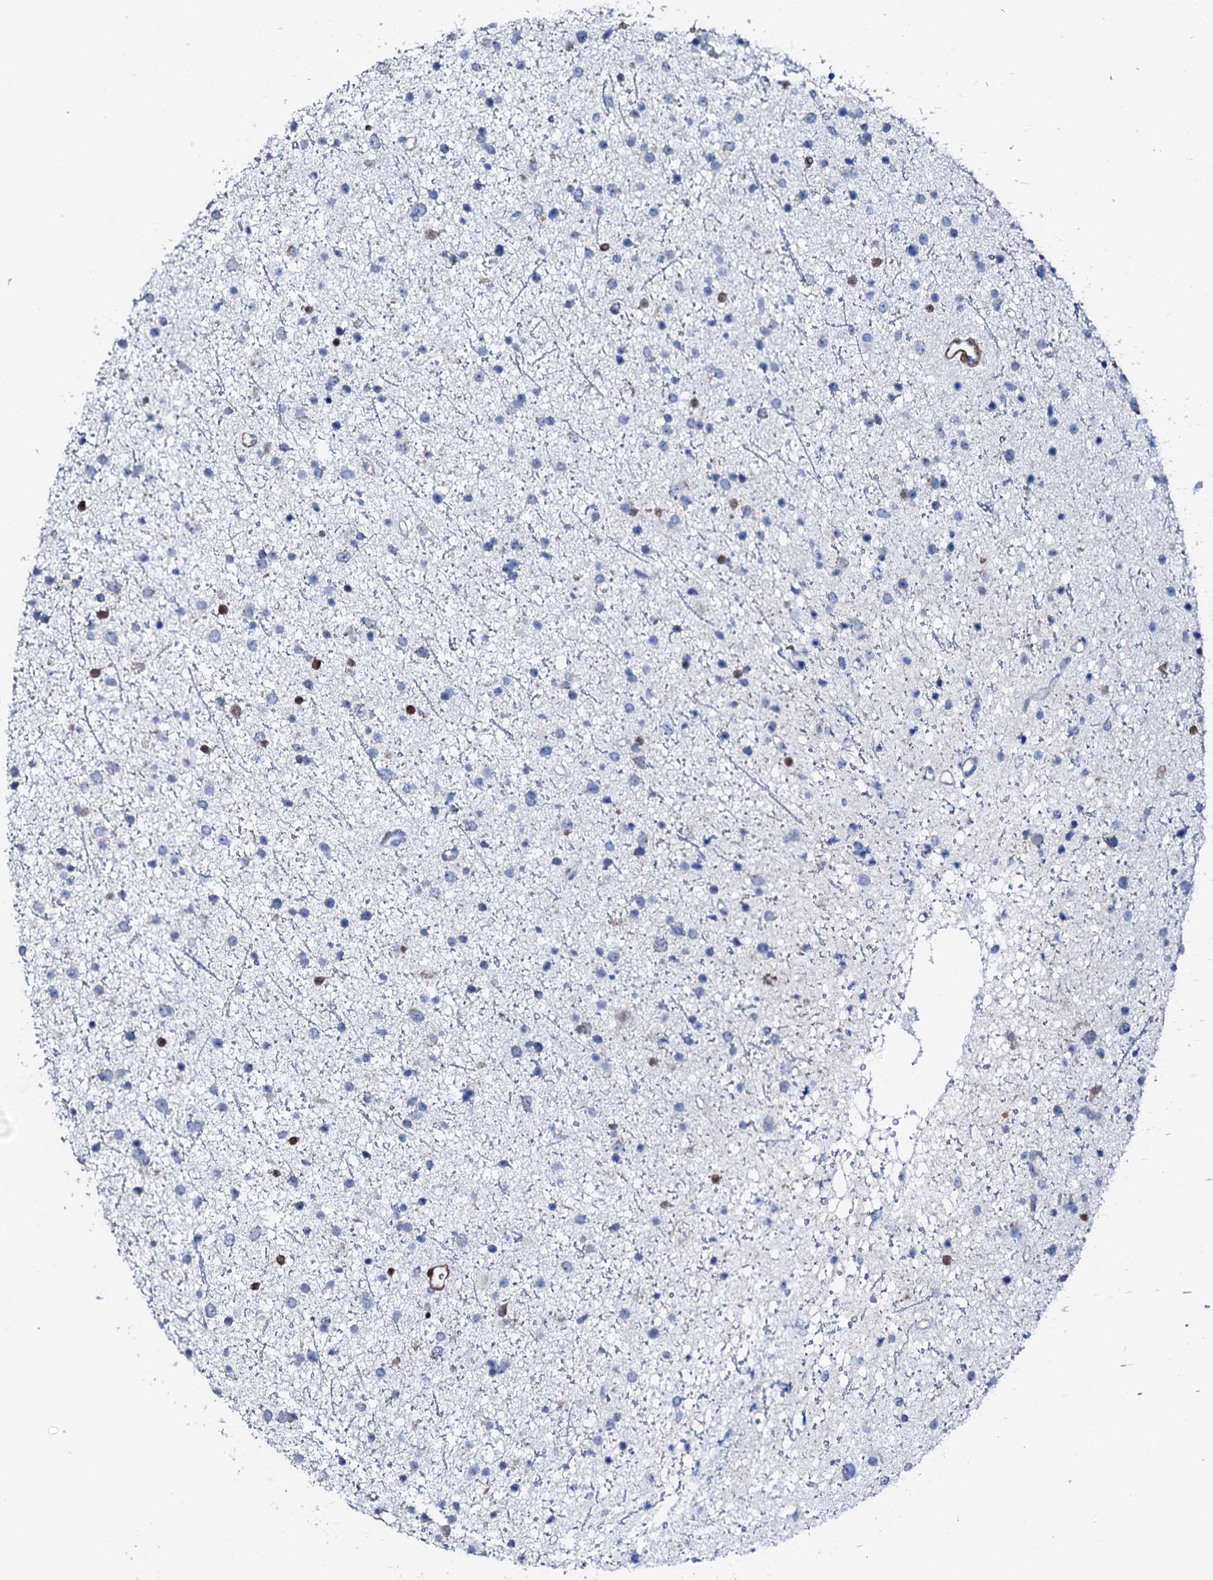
{"staining": {"intensity": "negative", "quantity": "none", "location": "none"}, "tissue": "glioma", "cell_type": "Tumor cells", "image_type": "cancer", "snomed": [{"axis": "morphology", "description": "Glioma, malignant, Low grade"}, {"axis": "topography", "description": "Cerebral cortex"}], "caption": "The histopathology image exhibits no staining of tumor cells in glioma.", "gene": "NRIP2", "patient": {"sex": "female", "age": 39}}